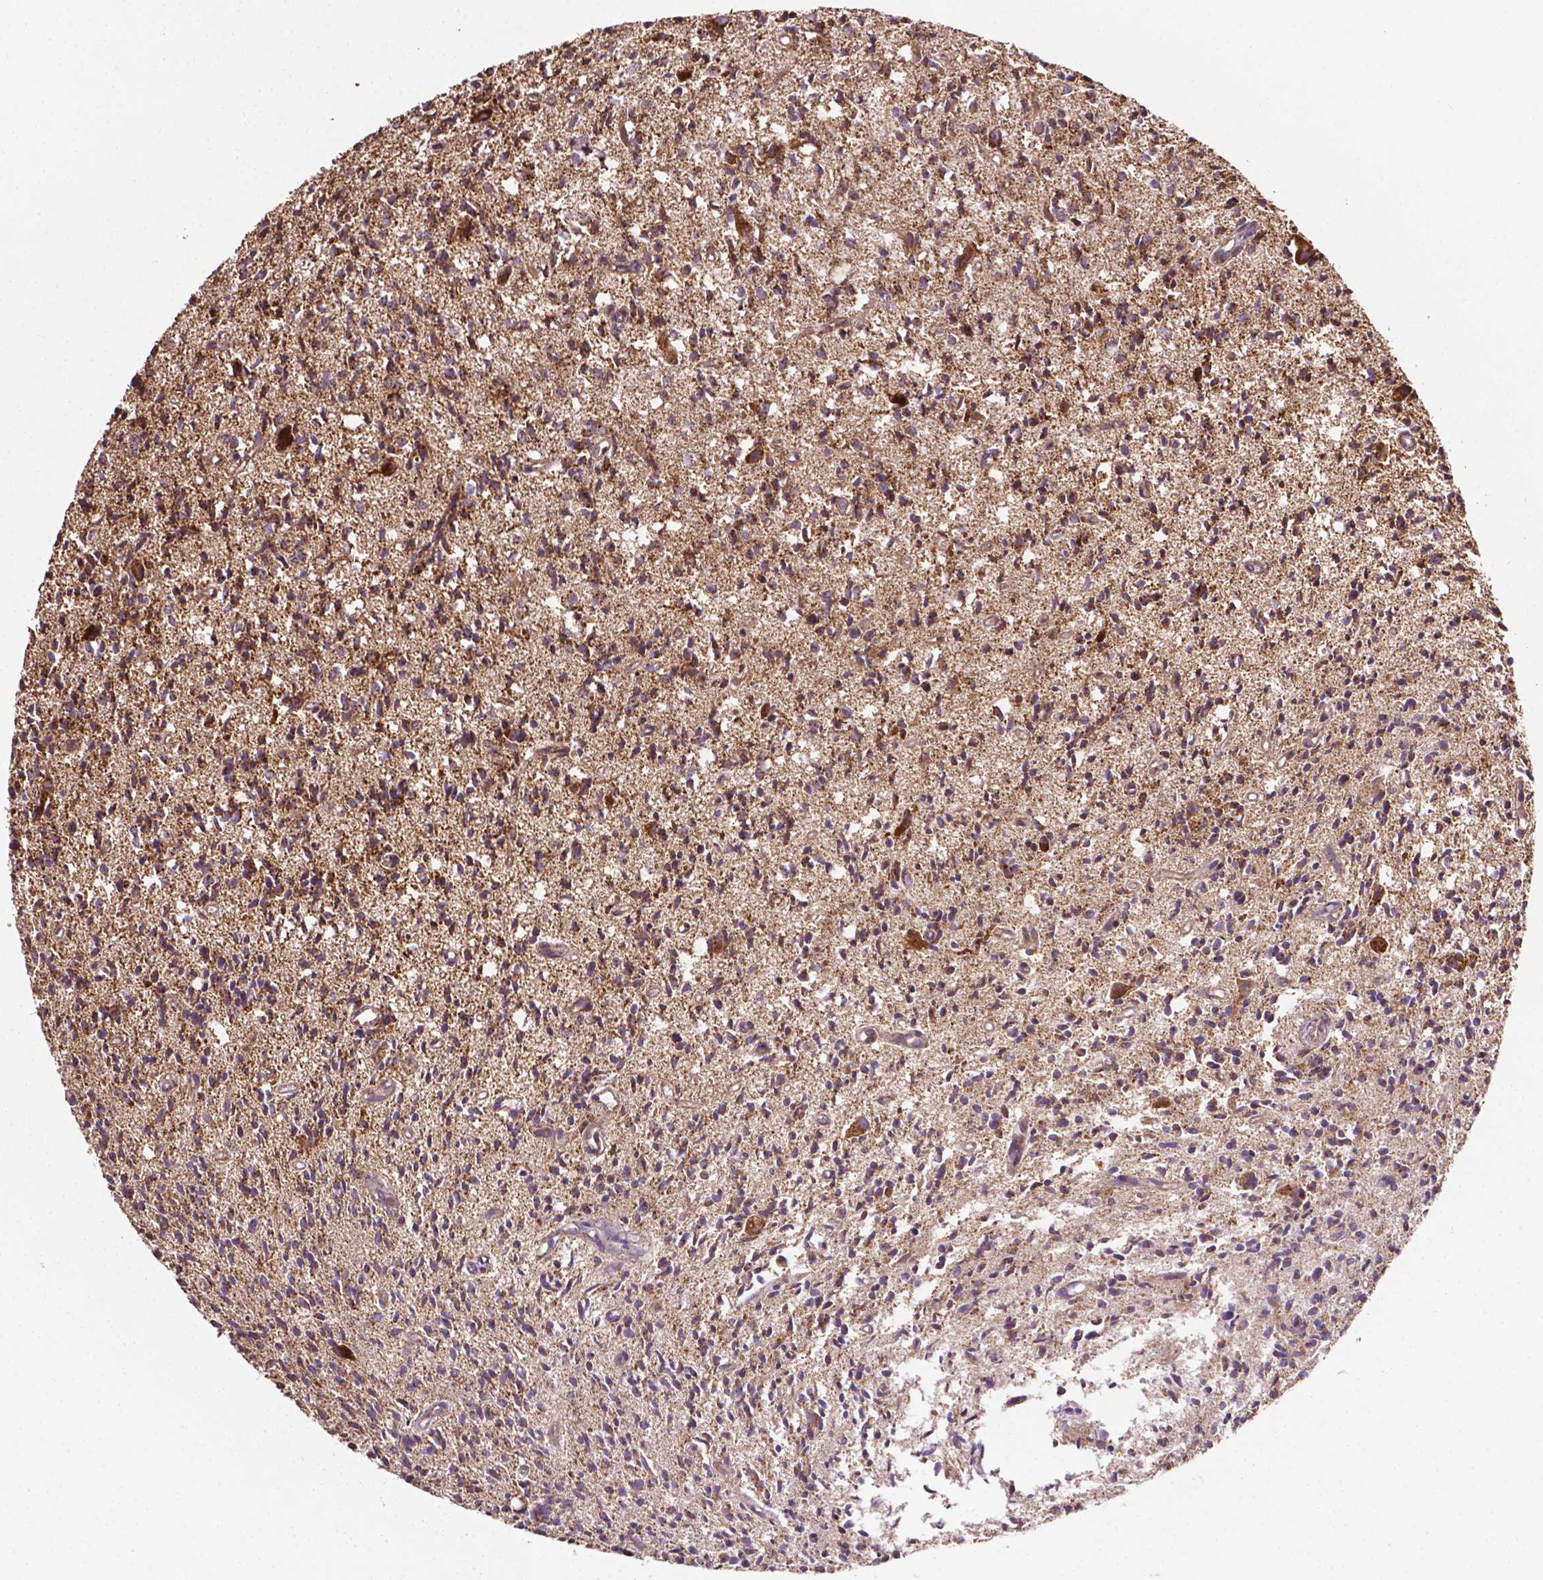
{"staining": {"intensity": "moderate", "quantity": ">75%", "location": "cytoplasmic/membranous"}, "tissue": "glioma", "cell_type": "Tumor cells", "image_type": "cancer", "snomed": [{"axis": "morphology", "description": "Glioma, malignant, Low grade"}, {"axis": "topography", "description": "Brain"}], "caption": "Protein positivity by immunohistochemistry (IHC) demonstrates moderate cytoplasmic/membranous positivity in approximately >75% of tumor cells in glioma.", "gene": "ILVBL", "patient": {"sex": "male", "age": 64}}